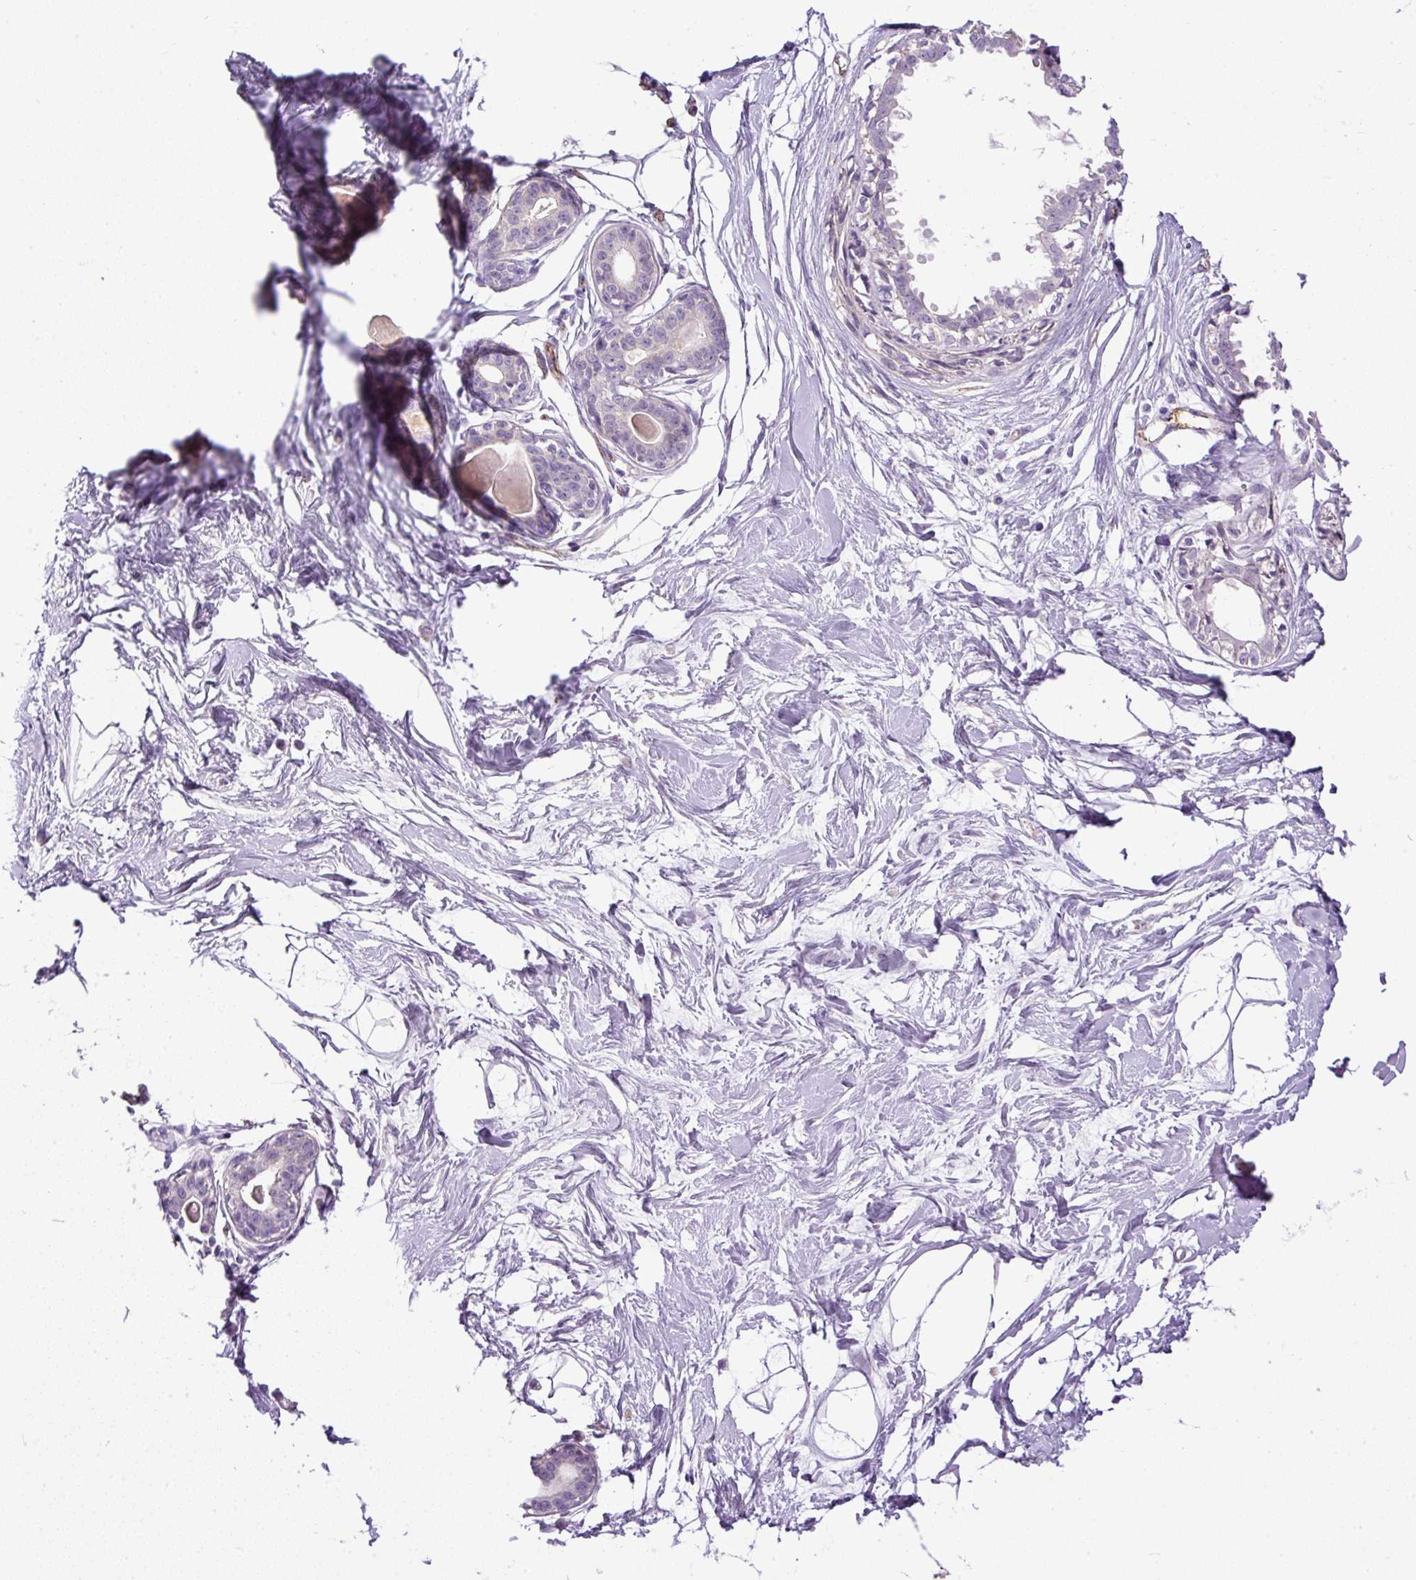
{"staining": {"intensity": "negative", "quantity": "none", "location": "none"}, "tissue": "breast", "cell_type": "Adipocytes", "image_type": "normal", "snomed": [{"axis": "morphology", "description": "Normal tissue, NOS"}, {"axis": "topography", "description": "Breast"}], "caption": "DAB immunohistochemical staining of normal human breast exhibits no significant positivity in adipocytes. The staining was performed using DAB (3,3'-diaminobenzidine) to visualize the protein expression in brown, while the nuclei were stained in blue with hematoxylin (Magnification: 20x).", "gene": "LEFTY1", "patient": {"sex": "female", "age": 45}}